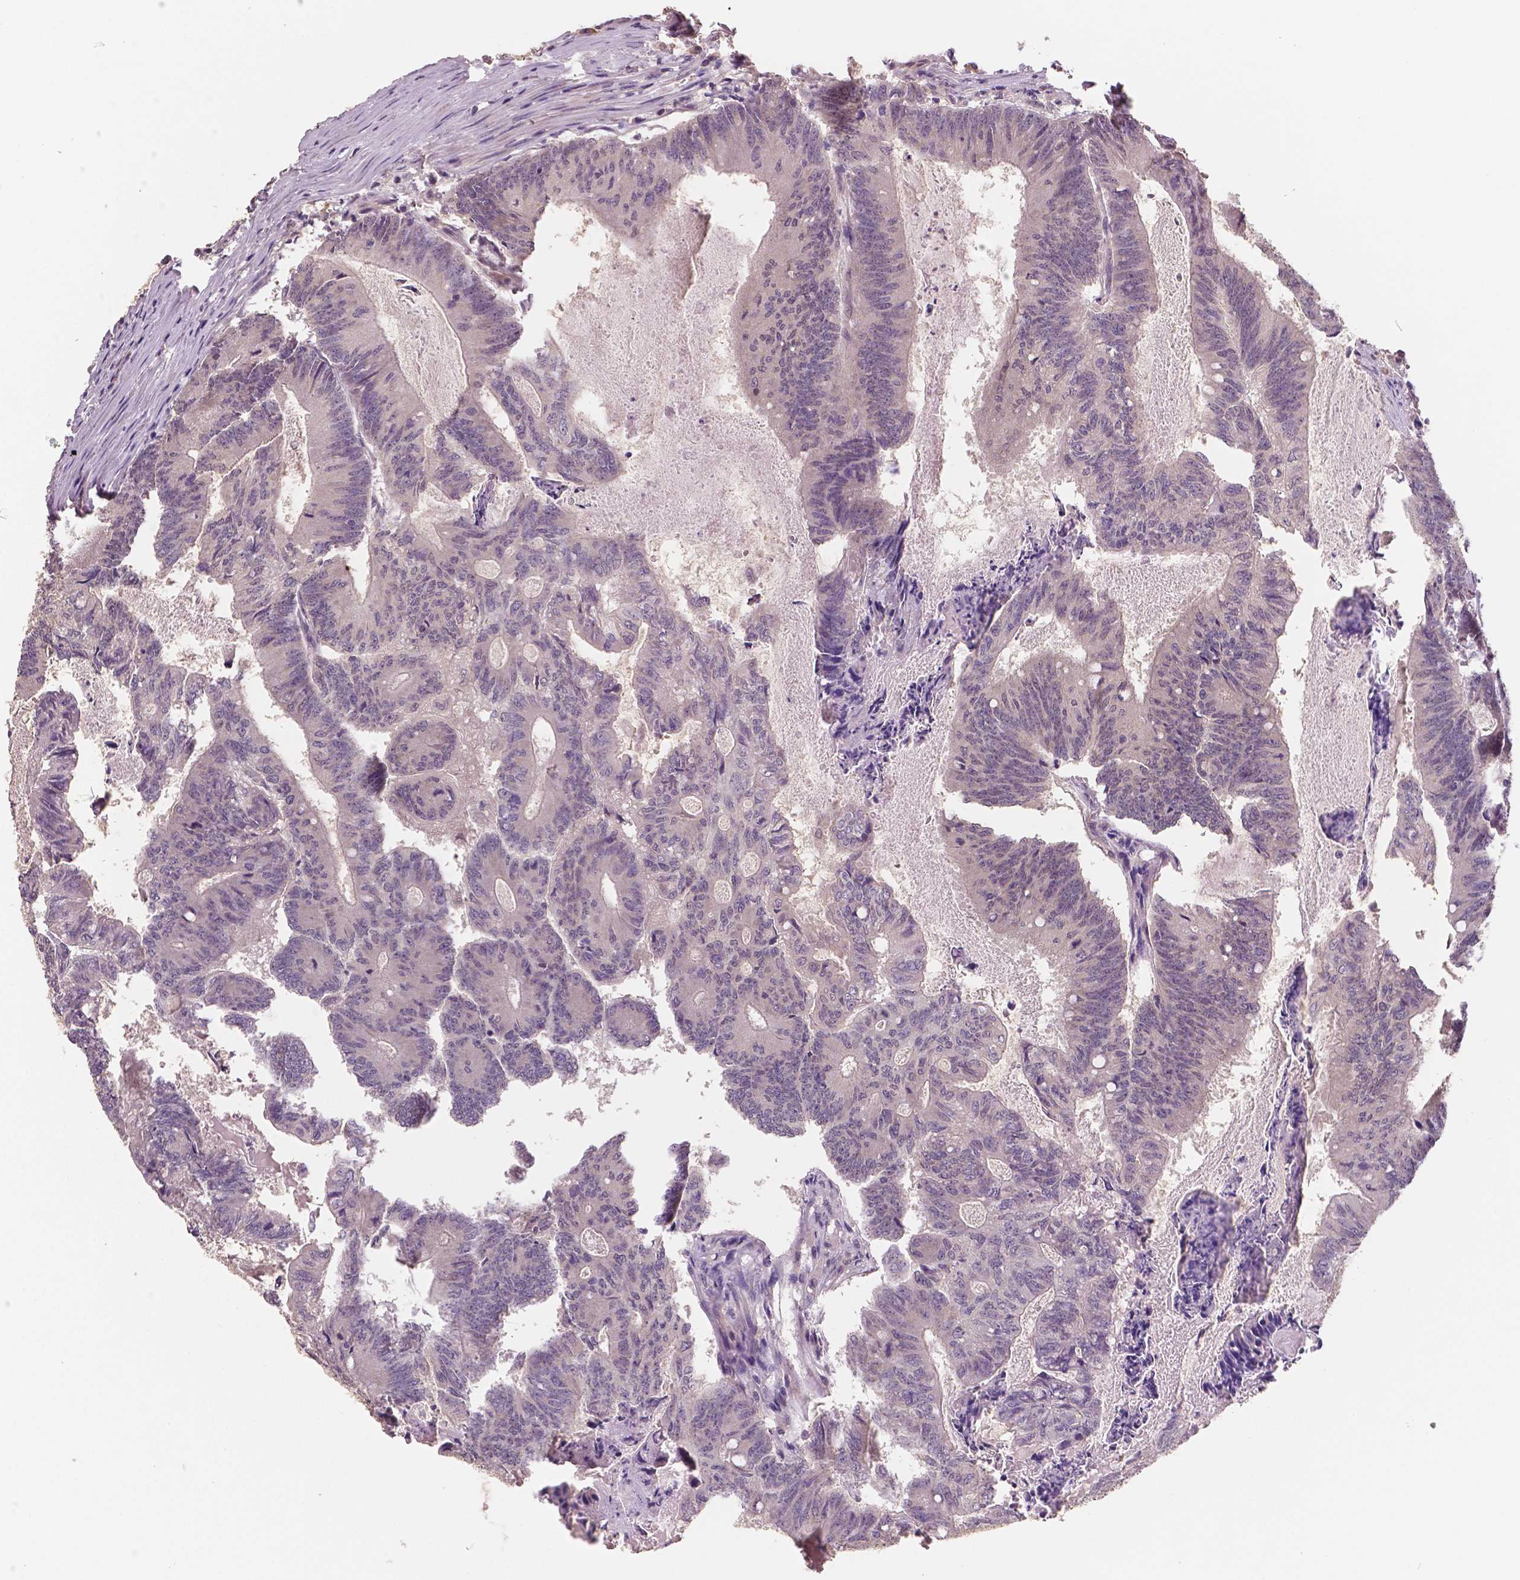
{"staining": {"intensity": "negative", "quantity": "none", "location": "none"}, "tissue": "colorectal cancer", "cell_type": "Tumor cells", "image_type": "cancer", "snomed": [{"axis": "morphology", "description": "Adenocarcinoma, NOS"}, {"axis": "topography", "description": "Colon"}], "caption": "A high-resolution histopathology image shows IHC staining of colorectal cancer (adenocarcinoma), which reveals no significant expression in tumor cells. The staining was performed using DAB (3,3'-diaminobenzidine) to visualize the protein expression in brown, while the nuclei were stained in blue with hematoxylin (Magnification: 20x).", "gene": "STAT3", "patient": {"sex": "female", "age": 70}}